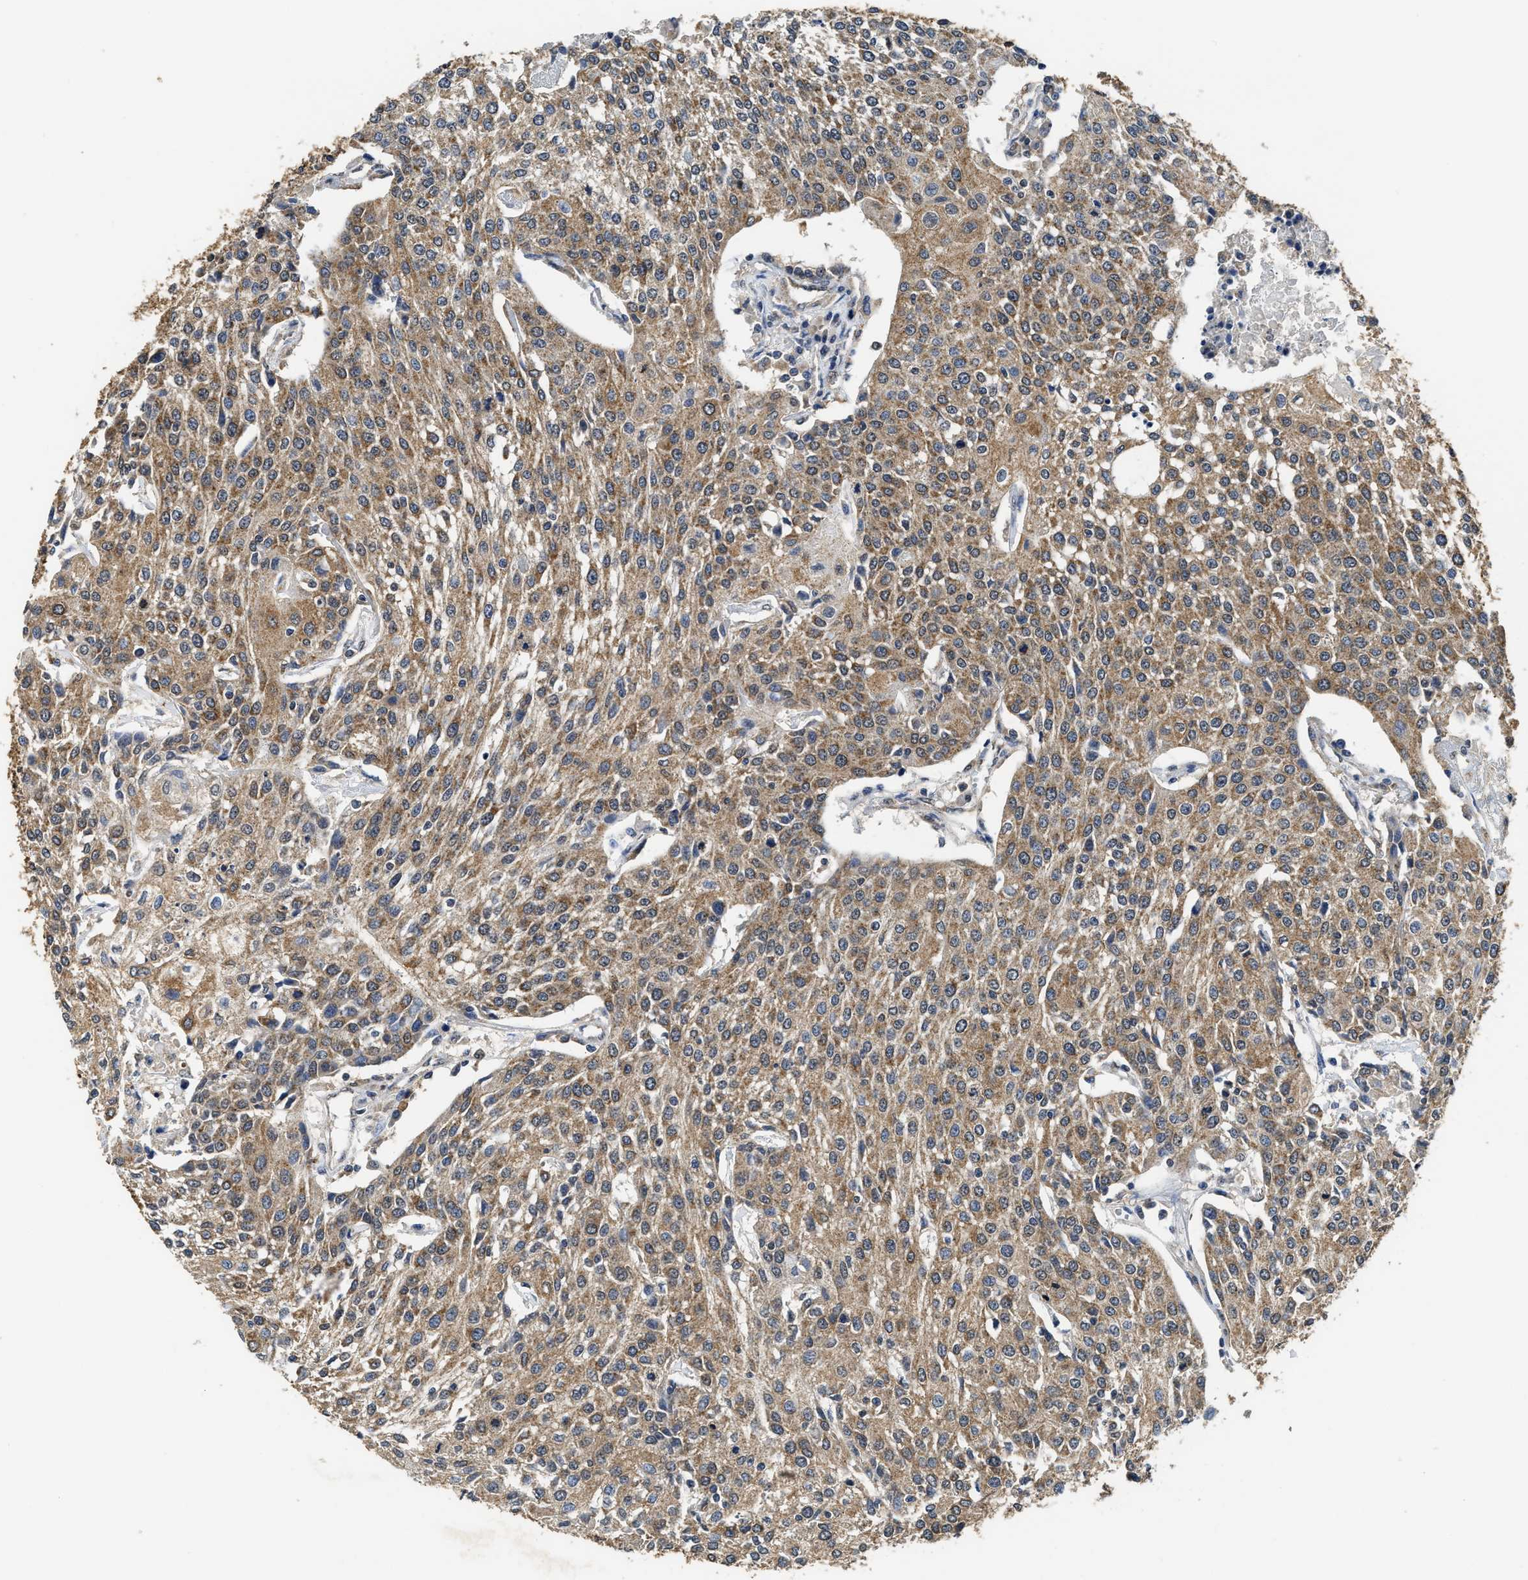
{"staining": {"intensity": "moderate", "quantity": ">75%", "location": "cytoplasmic/membranous"}, "tissue": "urothelial cancer", "cell_type": "Tumor cells", "image_type": "cancer", "snomed": [{"axis": "morphology", "description": "Urothelial carcinoma, High grade"}, {"axis": "topography", "description": "Urinary bladder"}], "caption": "Moderate cytoplasmic/membranous positivity for a protein is present in about >75% of tumor cells of urothelial cancer using immunohistochemistry (IHC).", "gene": "CTNNA1", "patient": {"sex": "female", "age": 85}}